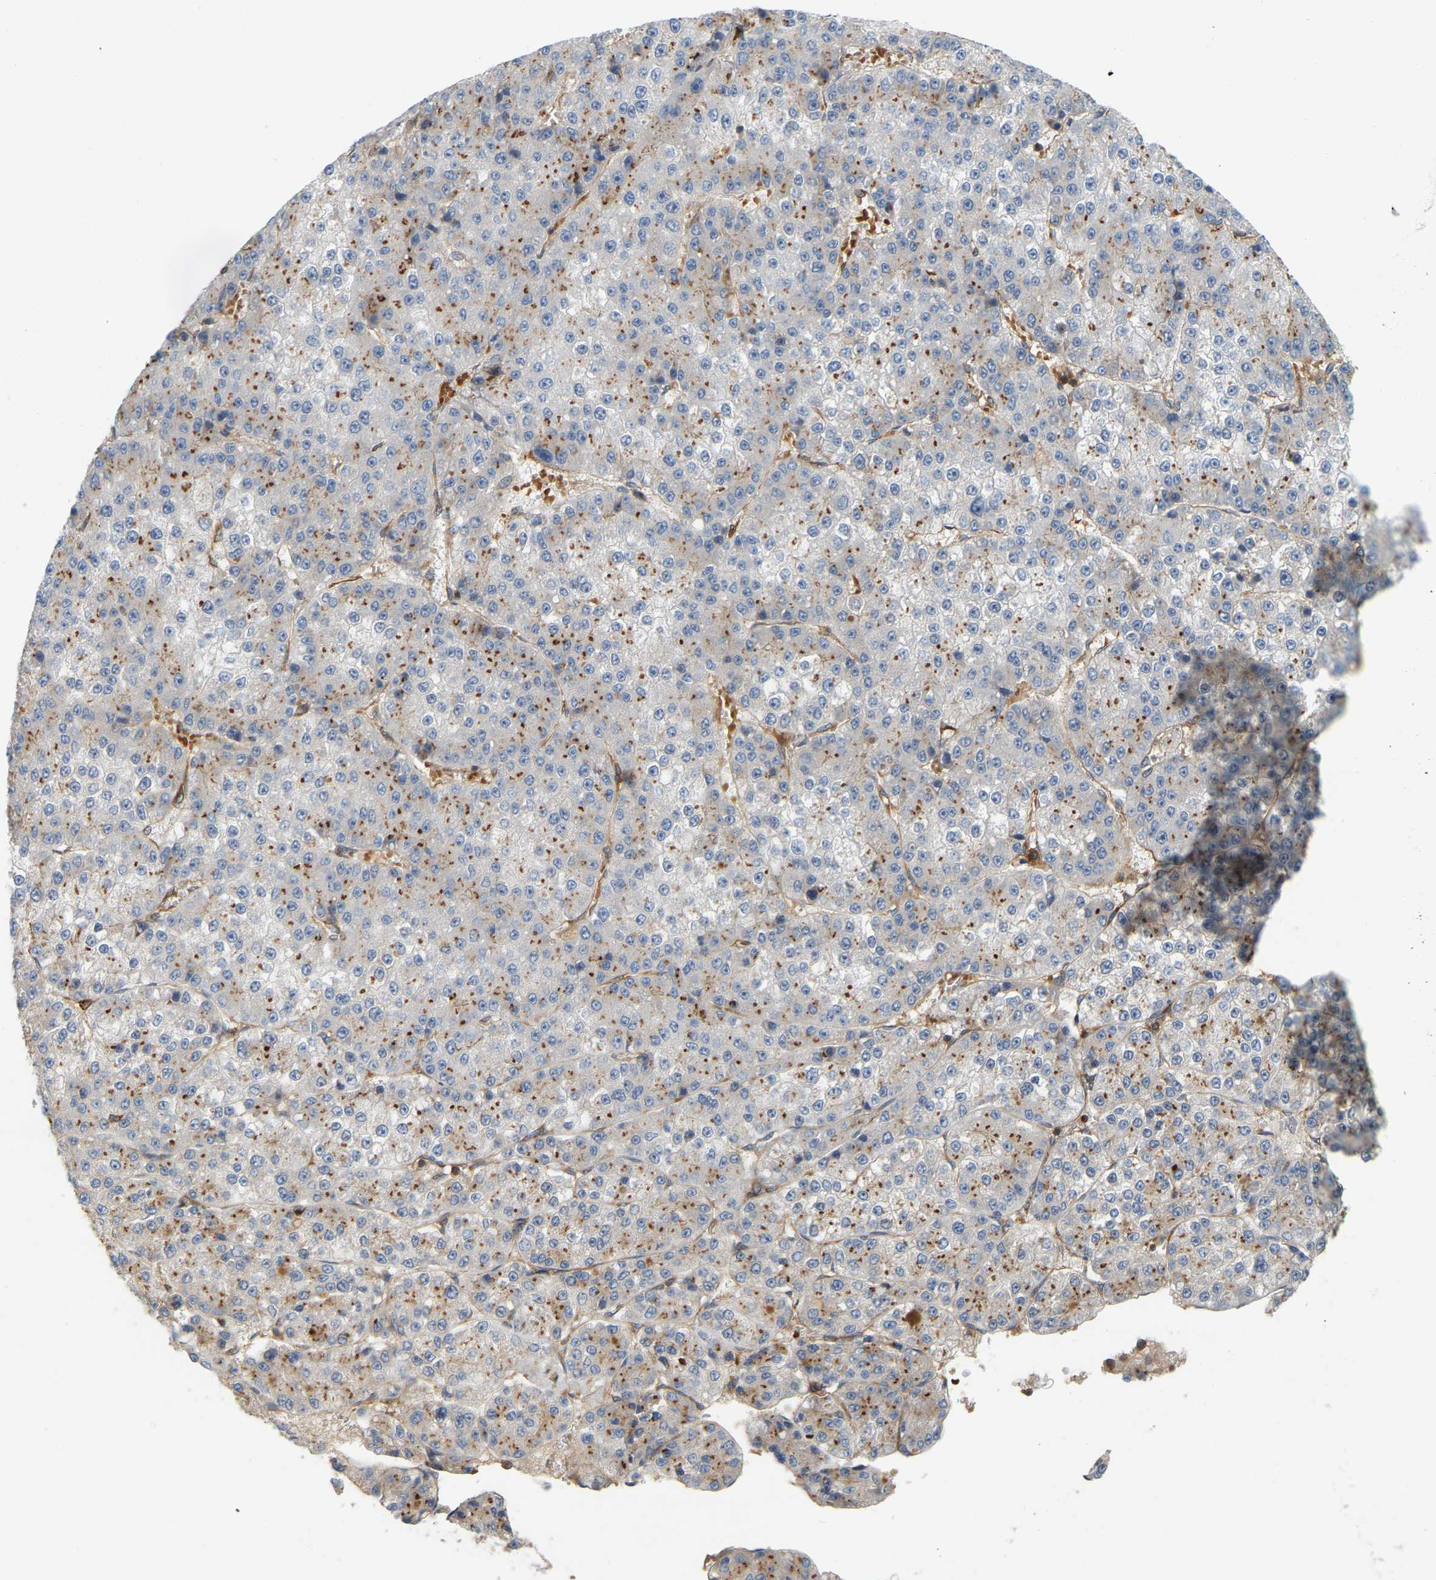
{"staining": {"intensity": "moderate", "quantity": "25%-75%", "location": "cytoplasmic/membranous"}, "tissue": "liver cancer", "cell_type": "Tumor cells", "image_type": "cancer", "snomed": [{"axis": "morphology", "description": "Carcinoma, Hepatocellular, NOS"}, {"axis": "topography", "description": "Liver"}], "caption": "A brown stain labels moderate cytoplasmic/membranous expression of a protein in human liver cancer (hepatocellular carcinoma) tumor cells.", "gene": "AKAP13", "patient": {"sex": "female", "age": 73}}